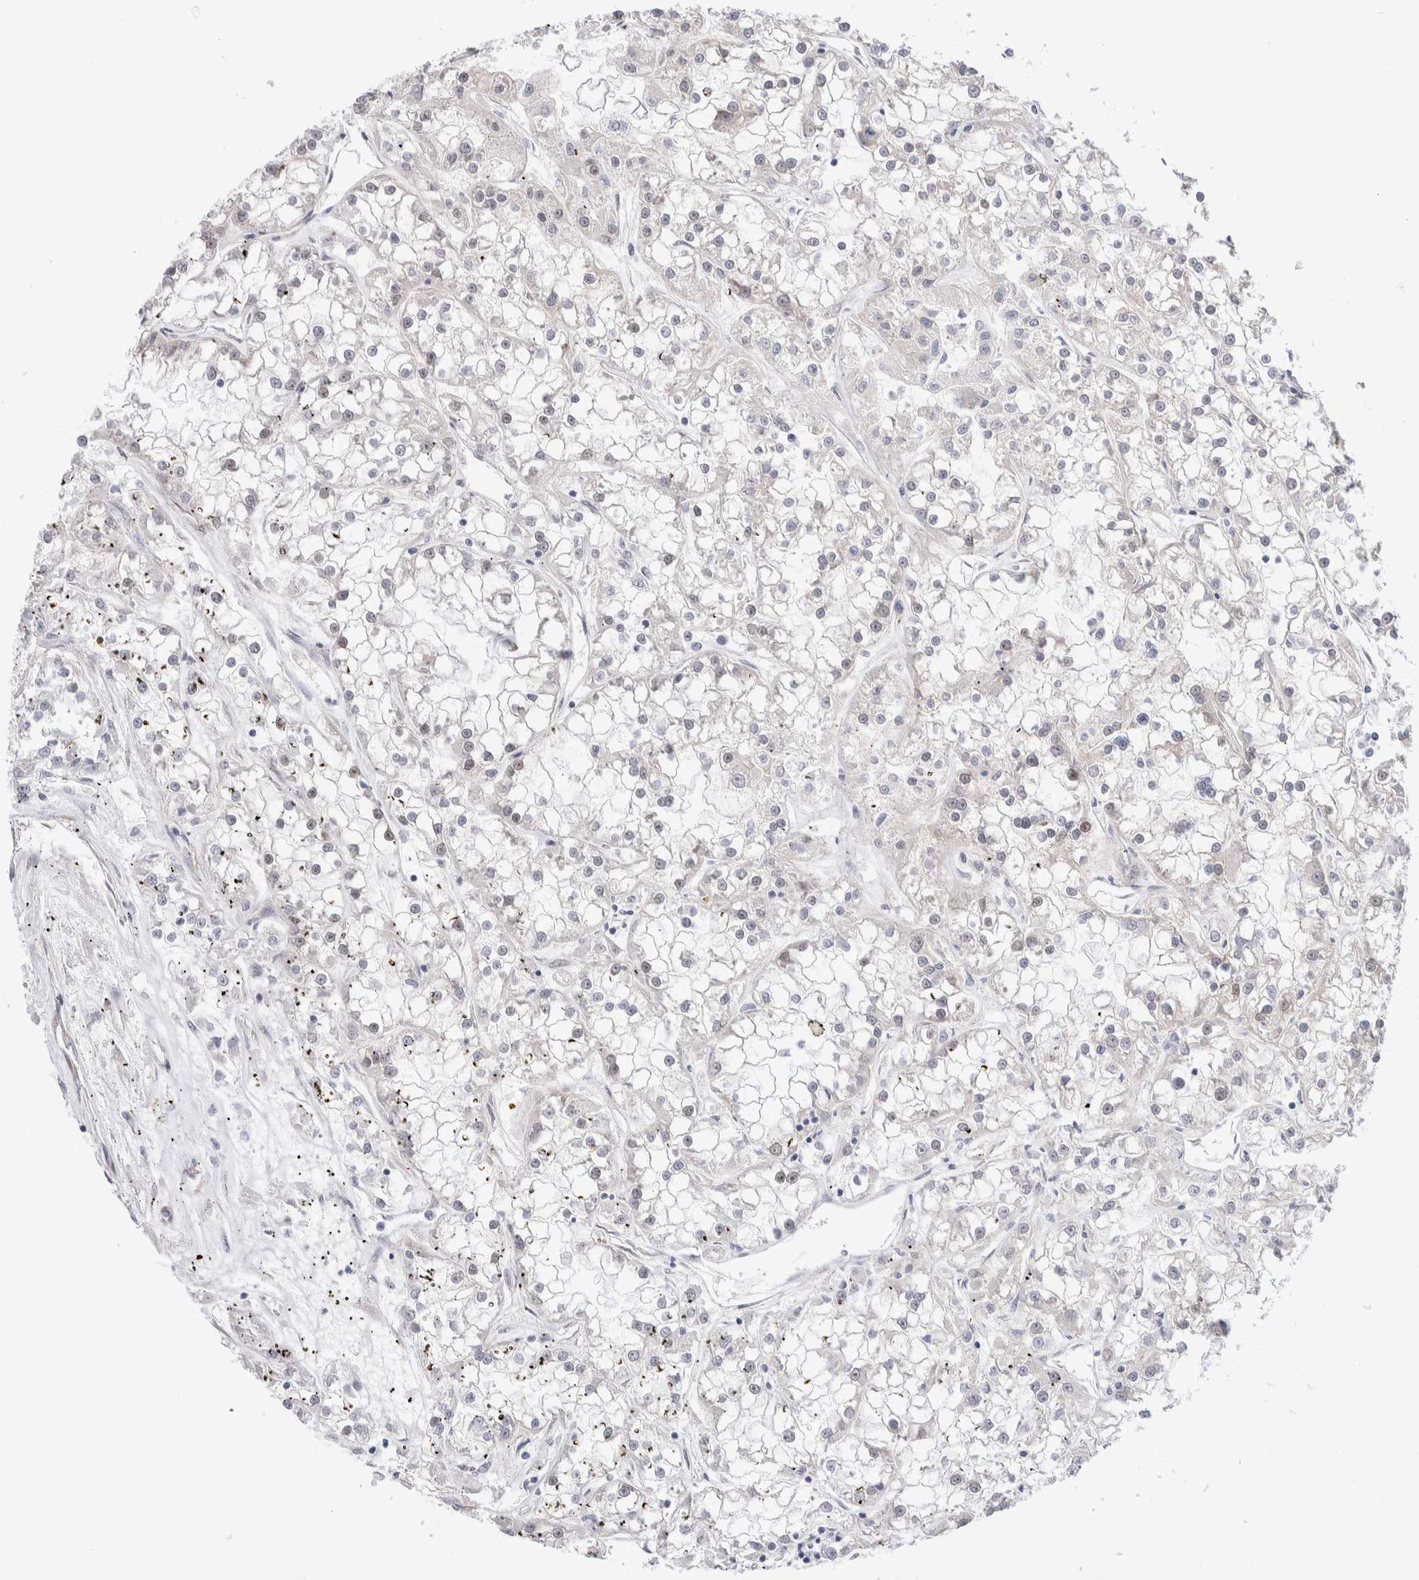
{"staining": {"intensity": "negative", "quantity": "none", "location": "none"}, "tissue": "renal cancer", "cell_type": "Tumor cells", "image_type": "cancer", "snomed": [{"axis": "morphology", "description": "Adenocarcinoma, NOS"}, {"axis": "topography", "description": "Kidney"}], "caption": "IHC photomicrograph of renal cancer stained for a protein (brown), which exhibits no staining in tumor cells.", "gene": "NSMAF", "patient": {"sex": "female", "age": 52}}